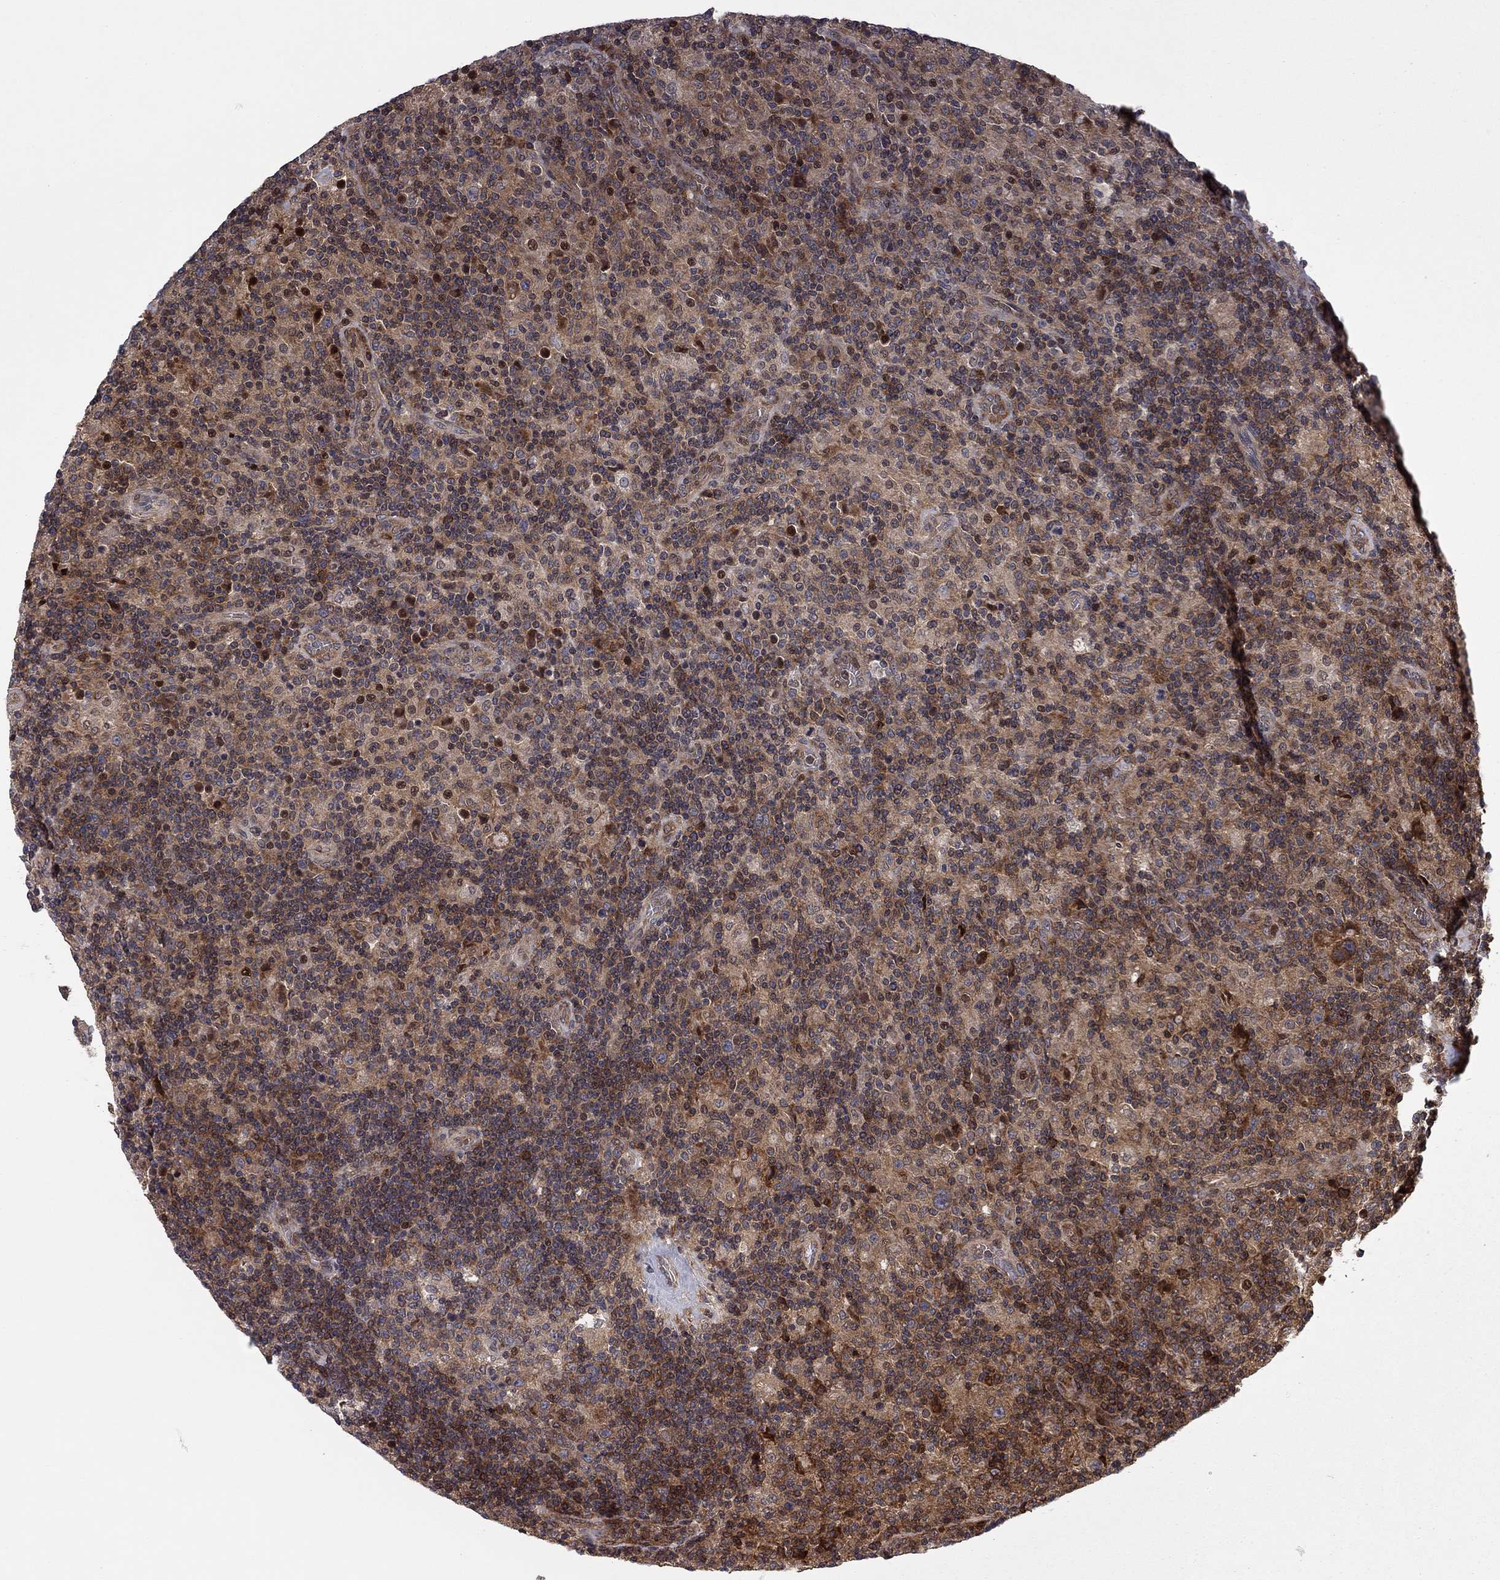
{"staining": {"intensity": "moderate", "quantity": "<25%", "location": "cytoplasmic/membranous,nuclear"}, "tissue": "lymphoma", "cell_type": "Tumor cells", "image_type": "cancer", "snomed": [{"axis": "morphology", "description": "Hodgkin's disease, NOS"}, {"axis": "topography", "description": "Lymph node"}], "caption": "Protein analysis of Hodgkin's disease tissue exhibits moderate cytoplasmic/membranous and nuclear staining in about <25% of tumor cells.", "gene": "HDAC4", "patient": {"sex": "male", "age": 70}}